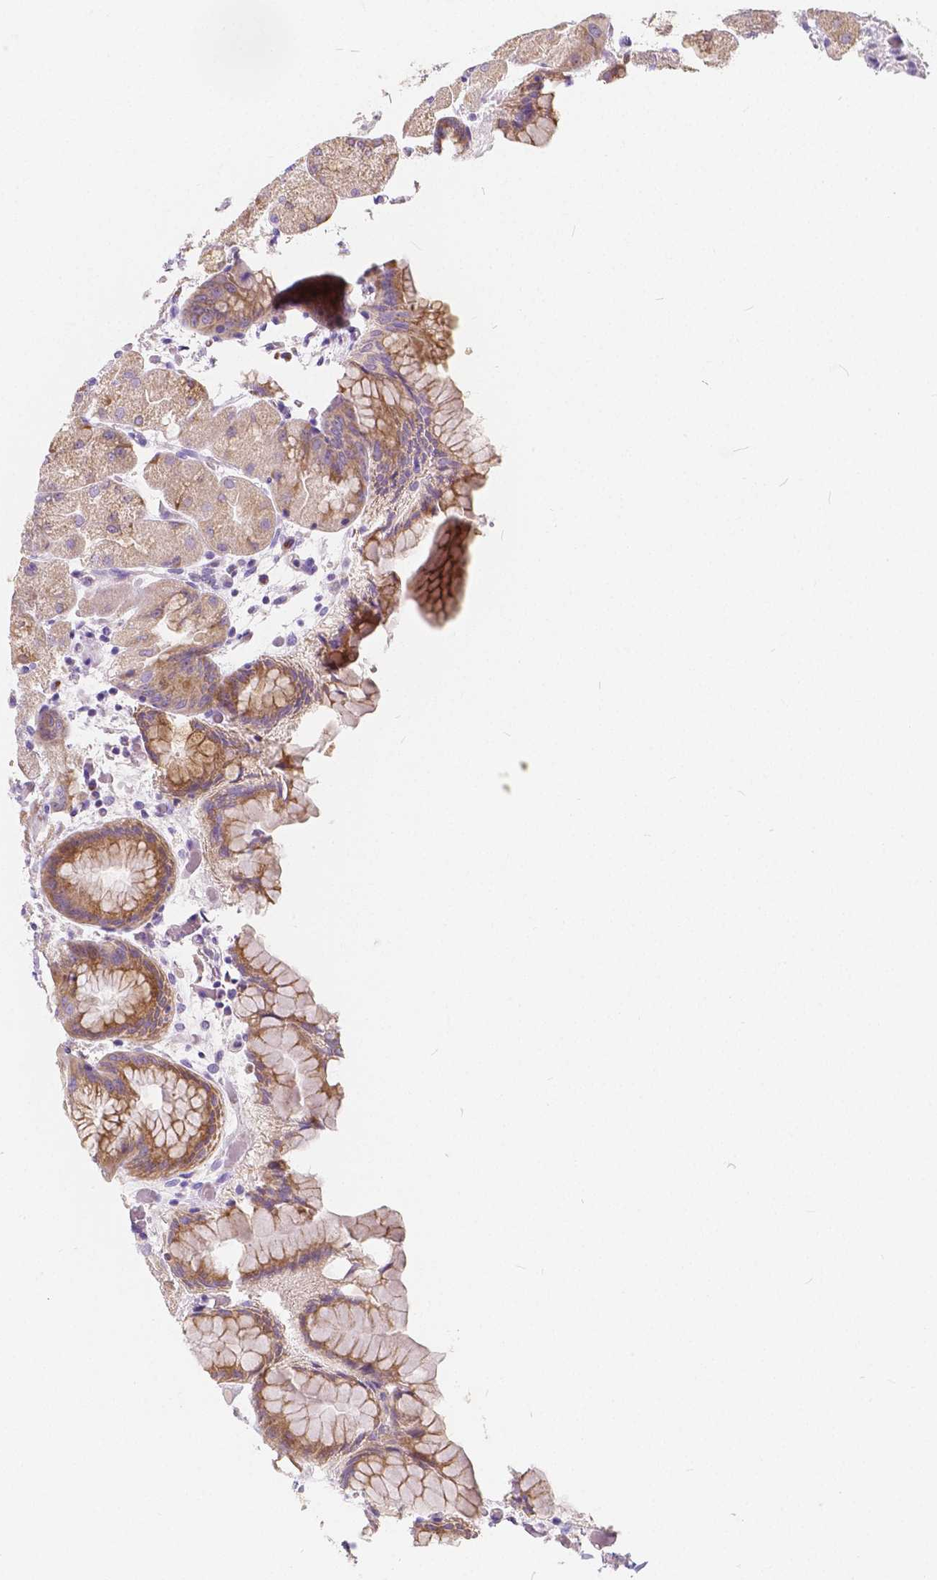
{"staining": {"intensity": "moderate", "quantity": "25%-75%", "location": "cytoplasmic/membranous"}, "tissue": "stomach", "cell_type": "Glandular cells", "image_type": "normal", "snomed": [{"axis": "morphology", "description": "Normal tissue, NOS"}, {"axis": "topography", "description": "Stomach, upper"}, {"axis": "topography", "description": "Stomach"}, {"axis": "topography", "description": "Stomach, lower"}], "caption": "Moderate cytoplasmic/membranous expression for a protein is appreciated in about 25%-75% of glandular cells of benign stomach using IHC.", "gene": "RNF186", "patient": {"sex": "male", "age": 62}}